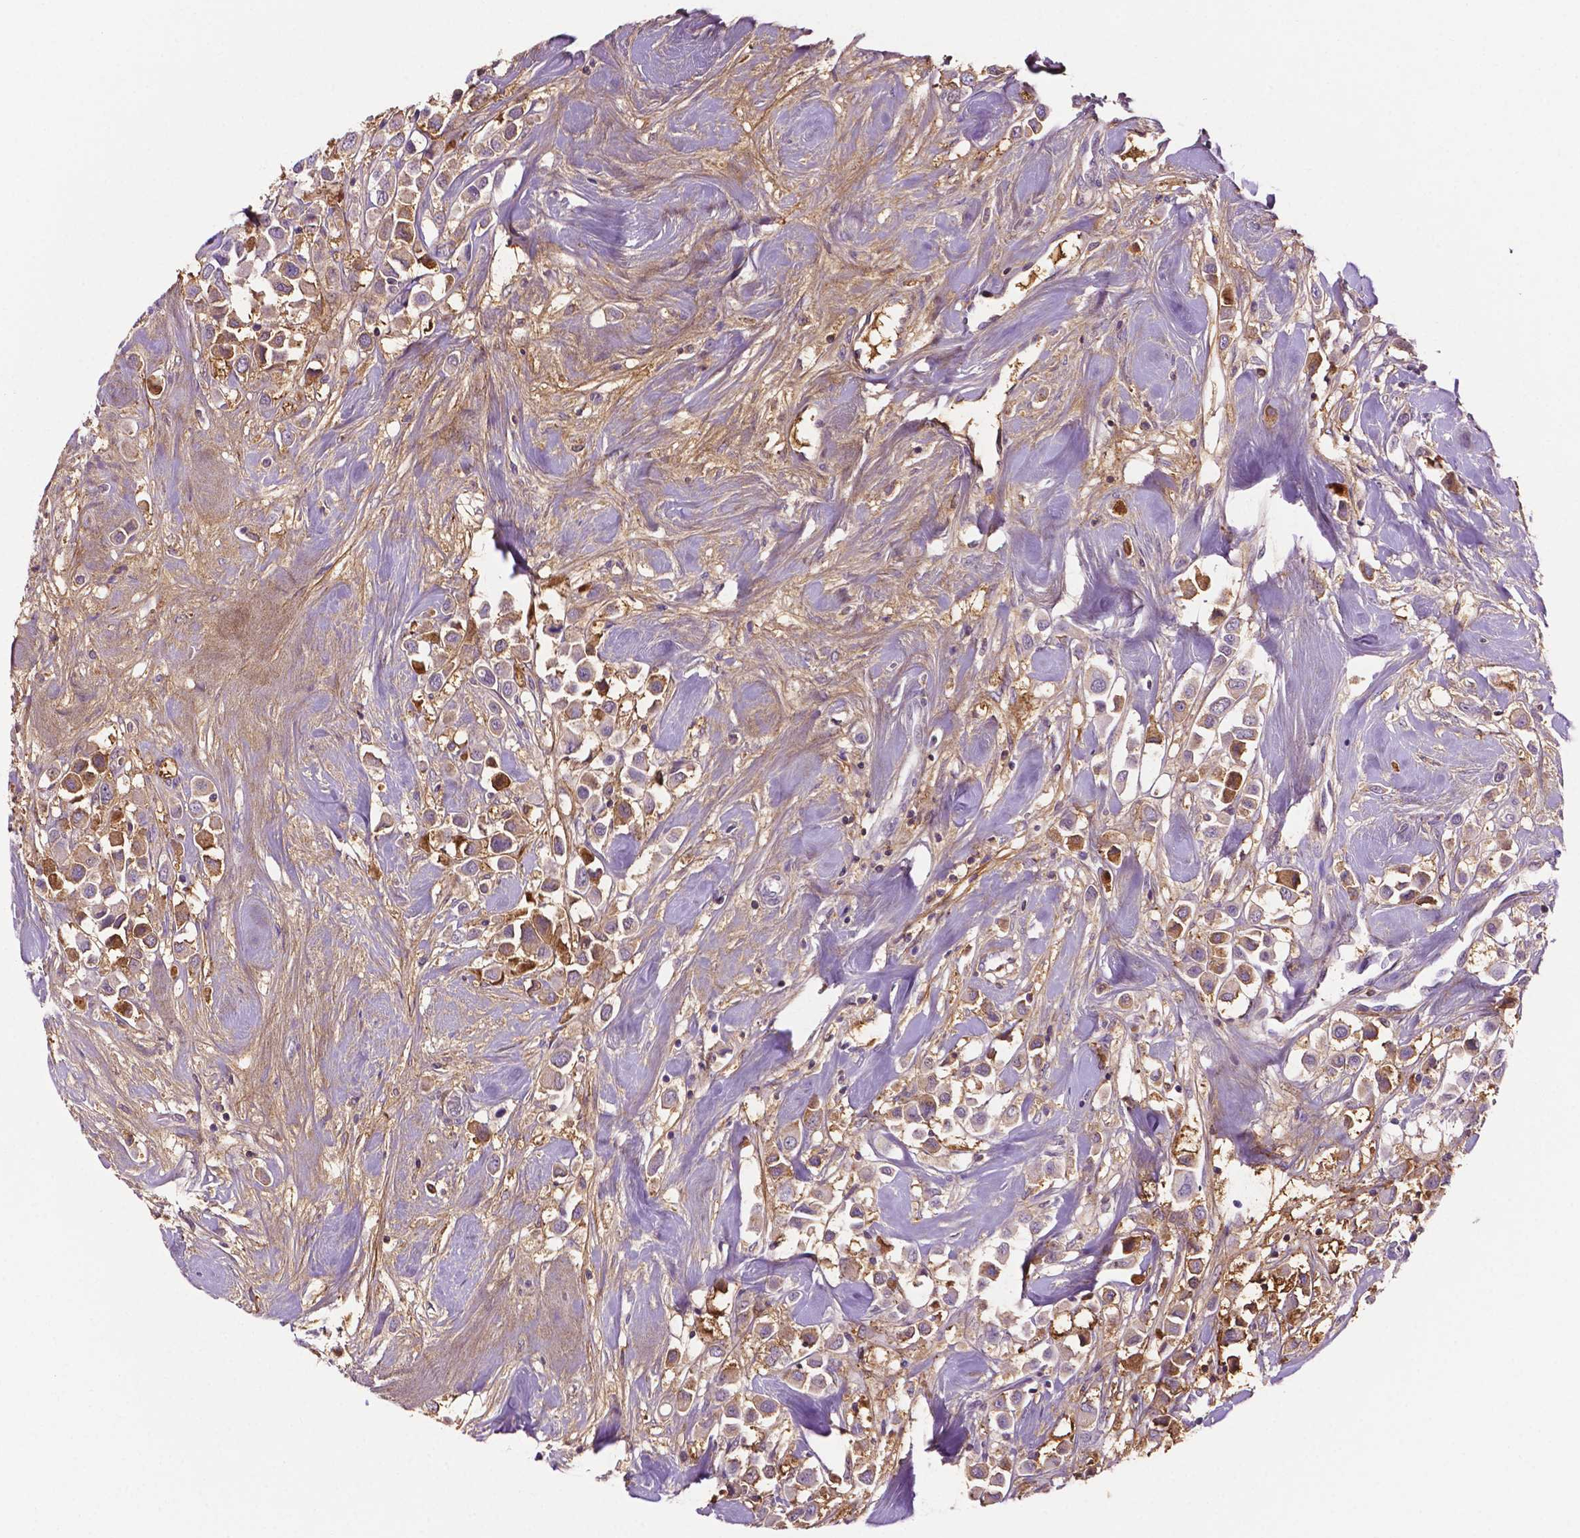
{"staining": {"intensity": "moderate", "quantity": "<25%", "location": "cytoplasmic/membranous"}, "tissue": "breast cancer", "cell_type": "Tumor cells", "image_type": "cancer", "snomed": [{"axis": "morphology", "description": "Duct carcinoma"}, {"axis": "topography", "description": "Breast"}], "caption": "A high-resolution micrograph shows immunohistochemistry staining of infiltrating ductal carcinoma (breast), which reveals moderate cytoplasmic/membranous expression in approximately <25% of tumor cells.", "gene": "FBLN1", "patient": {"sex": "female", "age": 61}}